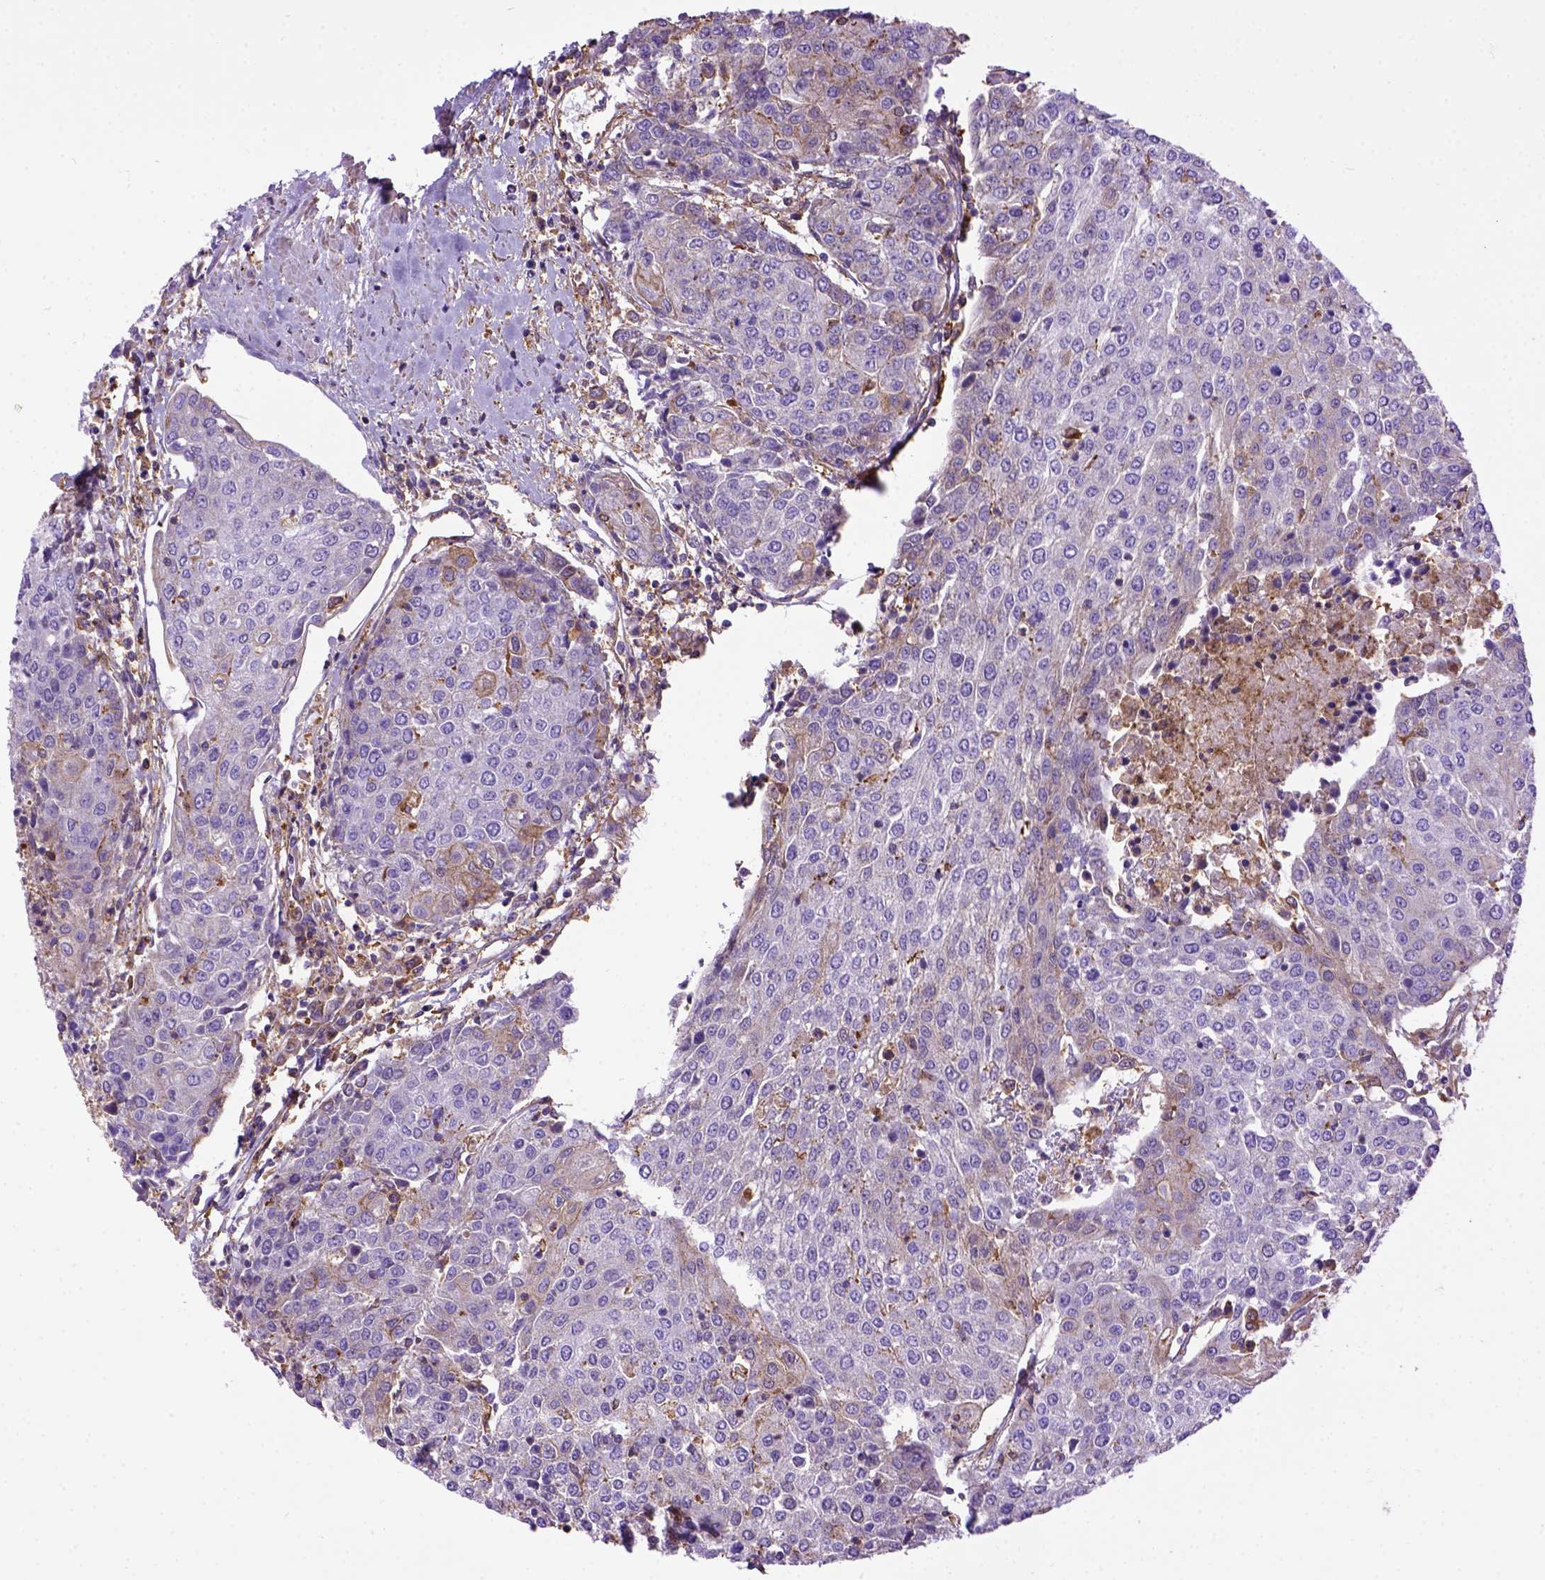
{"staining": {"intensity": "weak", "quantity": "<25%", "location": "cytoplasmic/membranous"}, "tissue": "urothelial cancer", "cell_type": "Tumor cells", "image_type": "cancer", "snomed": [{"axis": "morphology", "description": "Urothelial carcinoma, High grade"}, {"axis": "topography", "description": "Urinary bladder"}], "caption": "The immunohistochemistry histopathology image has no significant staining in tumor cells of urothelial cancer tissue. (Immunohistochemistry, brightfield microscopy, high magnification).", "gene": "MVP", "patient": {"sex": "female", "age": 85}}